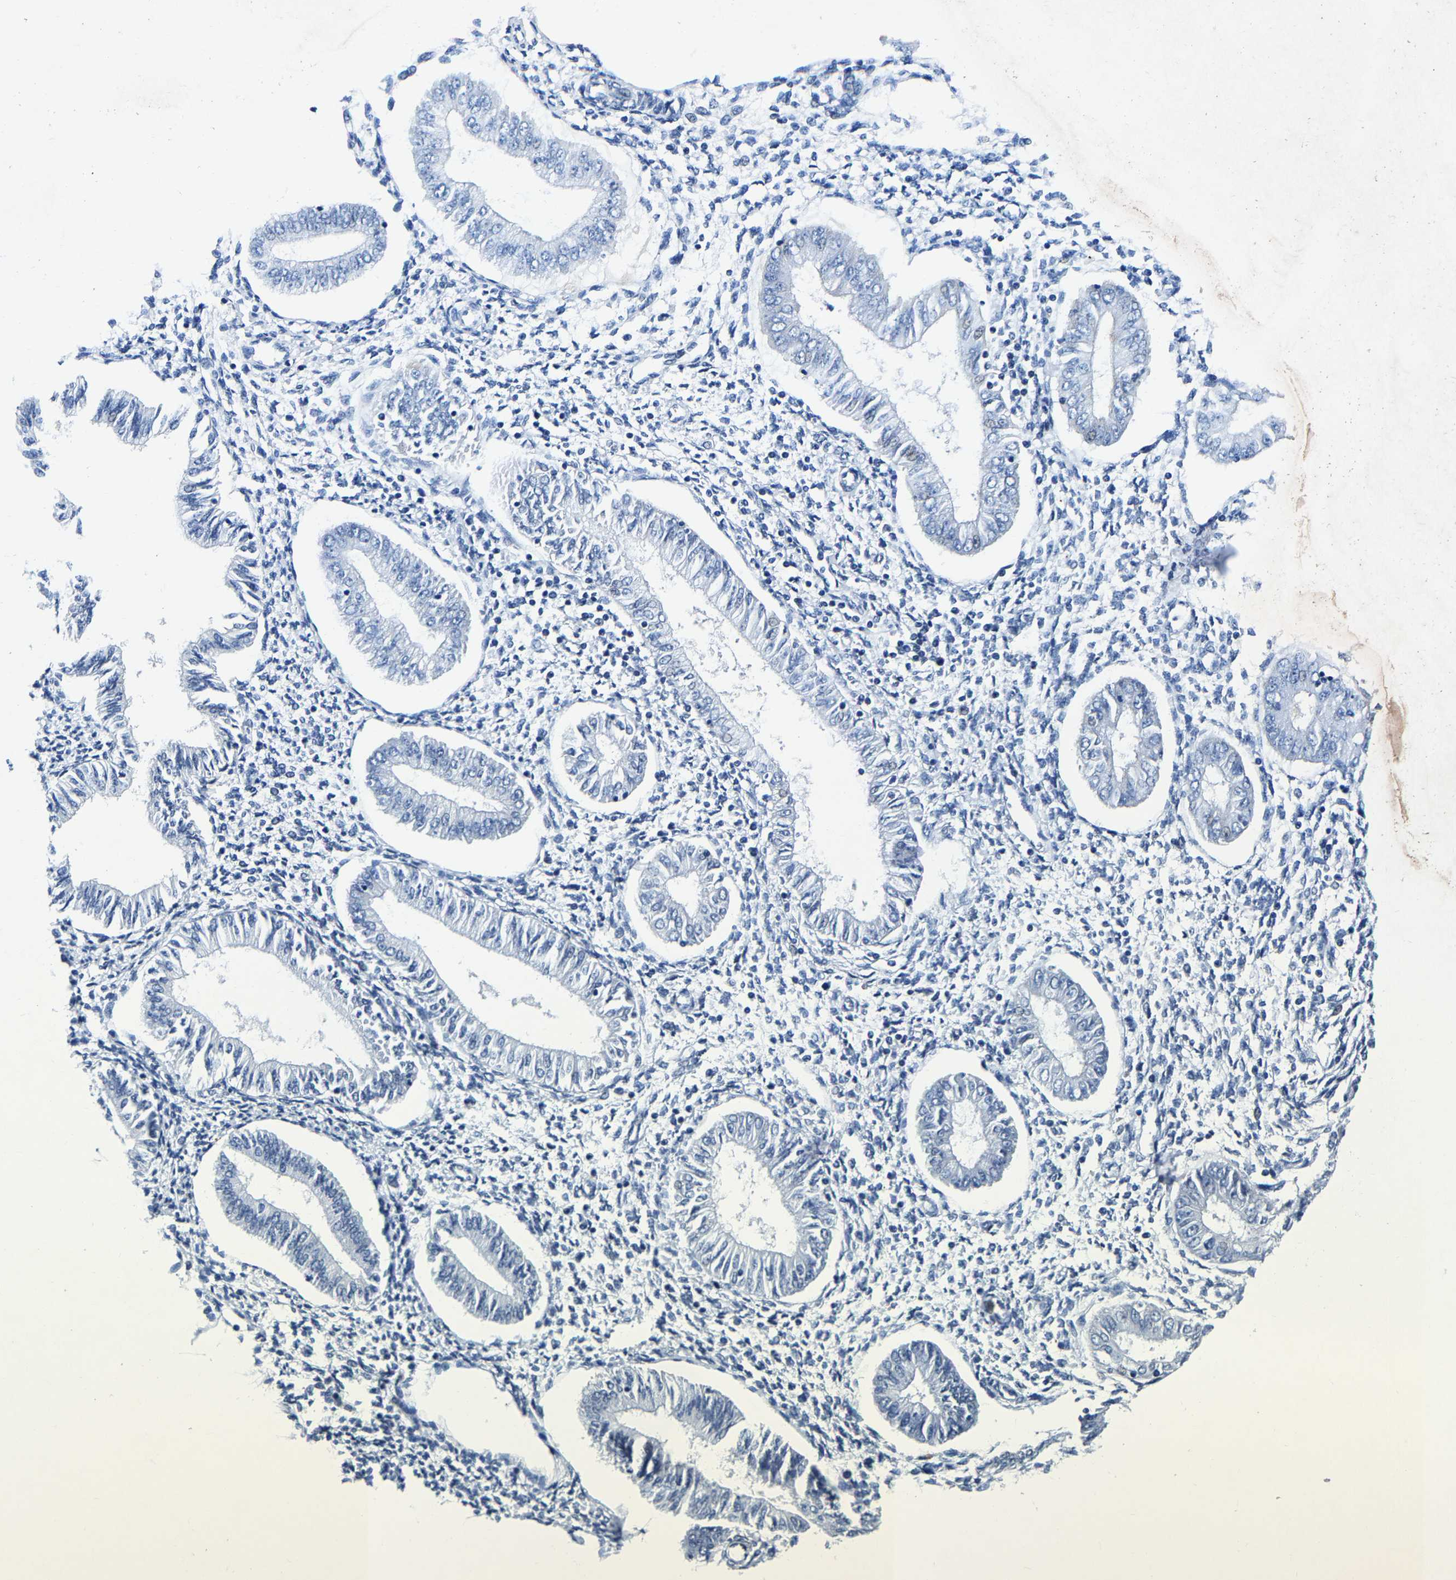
{"staining": {"intensity": "negative", "quantity": "none", "location": "none"}, "tissue": "endometrium", "cell_type": "Cells in endometrial stroma", "image_type": "normal", "snomed": [{"axis": "morphology", "description": "Normal tissue, NOS"}, {"axis": "topography", "description": "Endometrium"}], "caption": "Immunohistochemistry (IHC) image of normal endometrium: endometrium stained with DAB shows no significant protein expression in cells in endometrial stroma.", "gene": "UBN2", "patient": {"sex": "female", "age": 50}}